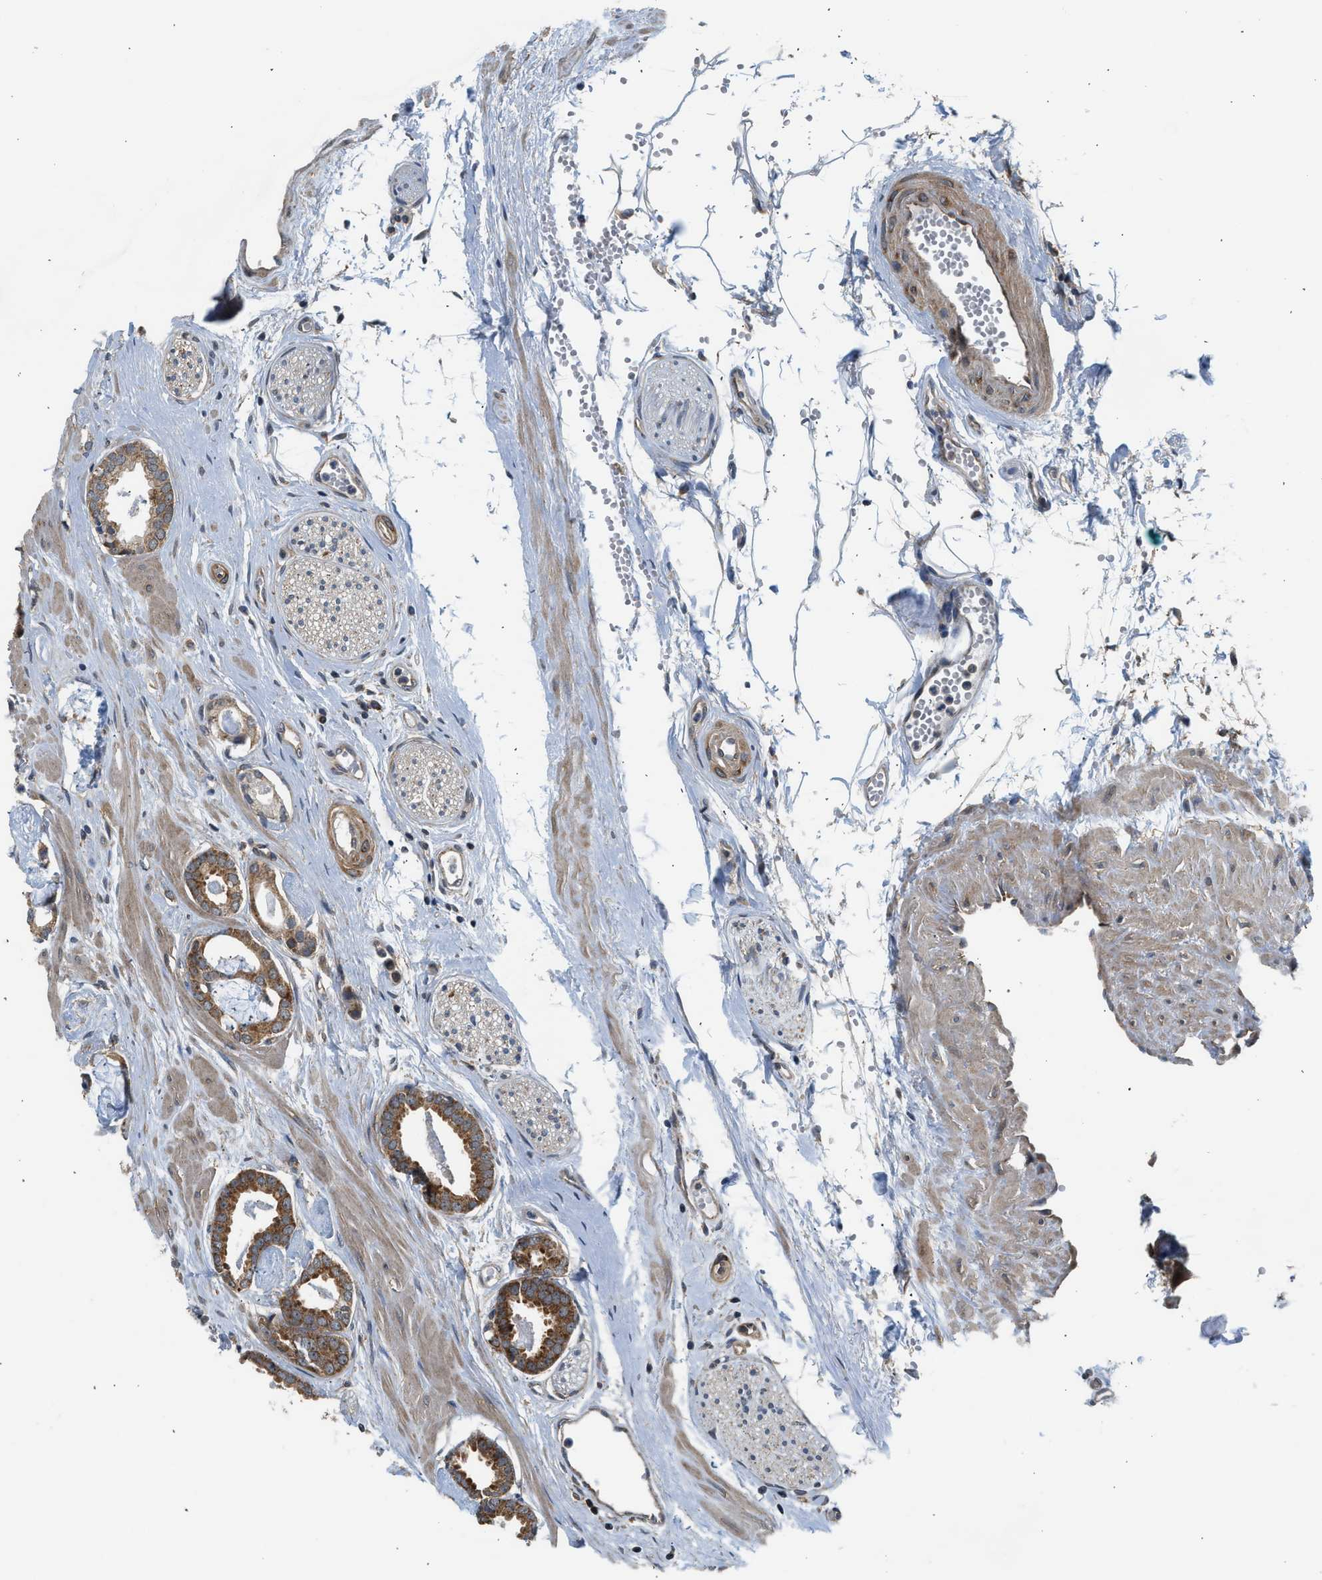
{"staining": {"intensity": "strong", "quantity": ">75%", "location": "cytoplasmic/membranous"}, "tissue": "prostate cancer", "cell_type": "Tumor cells", "image_type": "cancer", "snomed": [{"axis": "morphology", "description": "Adenocarcinoma, Low grade"}, {"axis": "topography", "description": "Prostate"}], "caption": "A histopathology image of human adenocarcinoma (low-grade) (prostate) stained for a protein shows strong cytoplasmic/membranous brown staining in tumor cells.", "gene": "POLG2", "patient": {"sex": "male", "age": 53}}